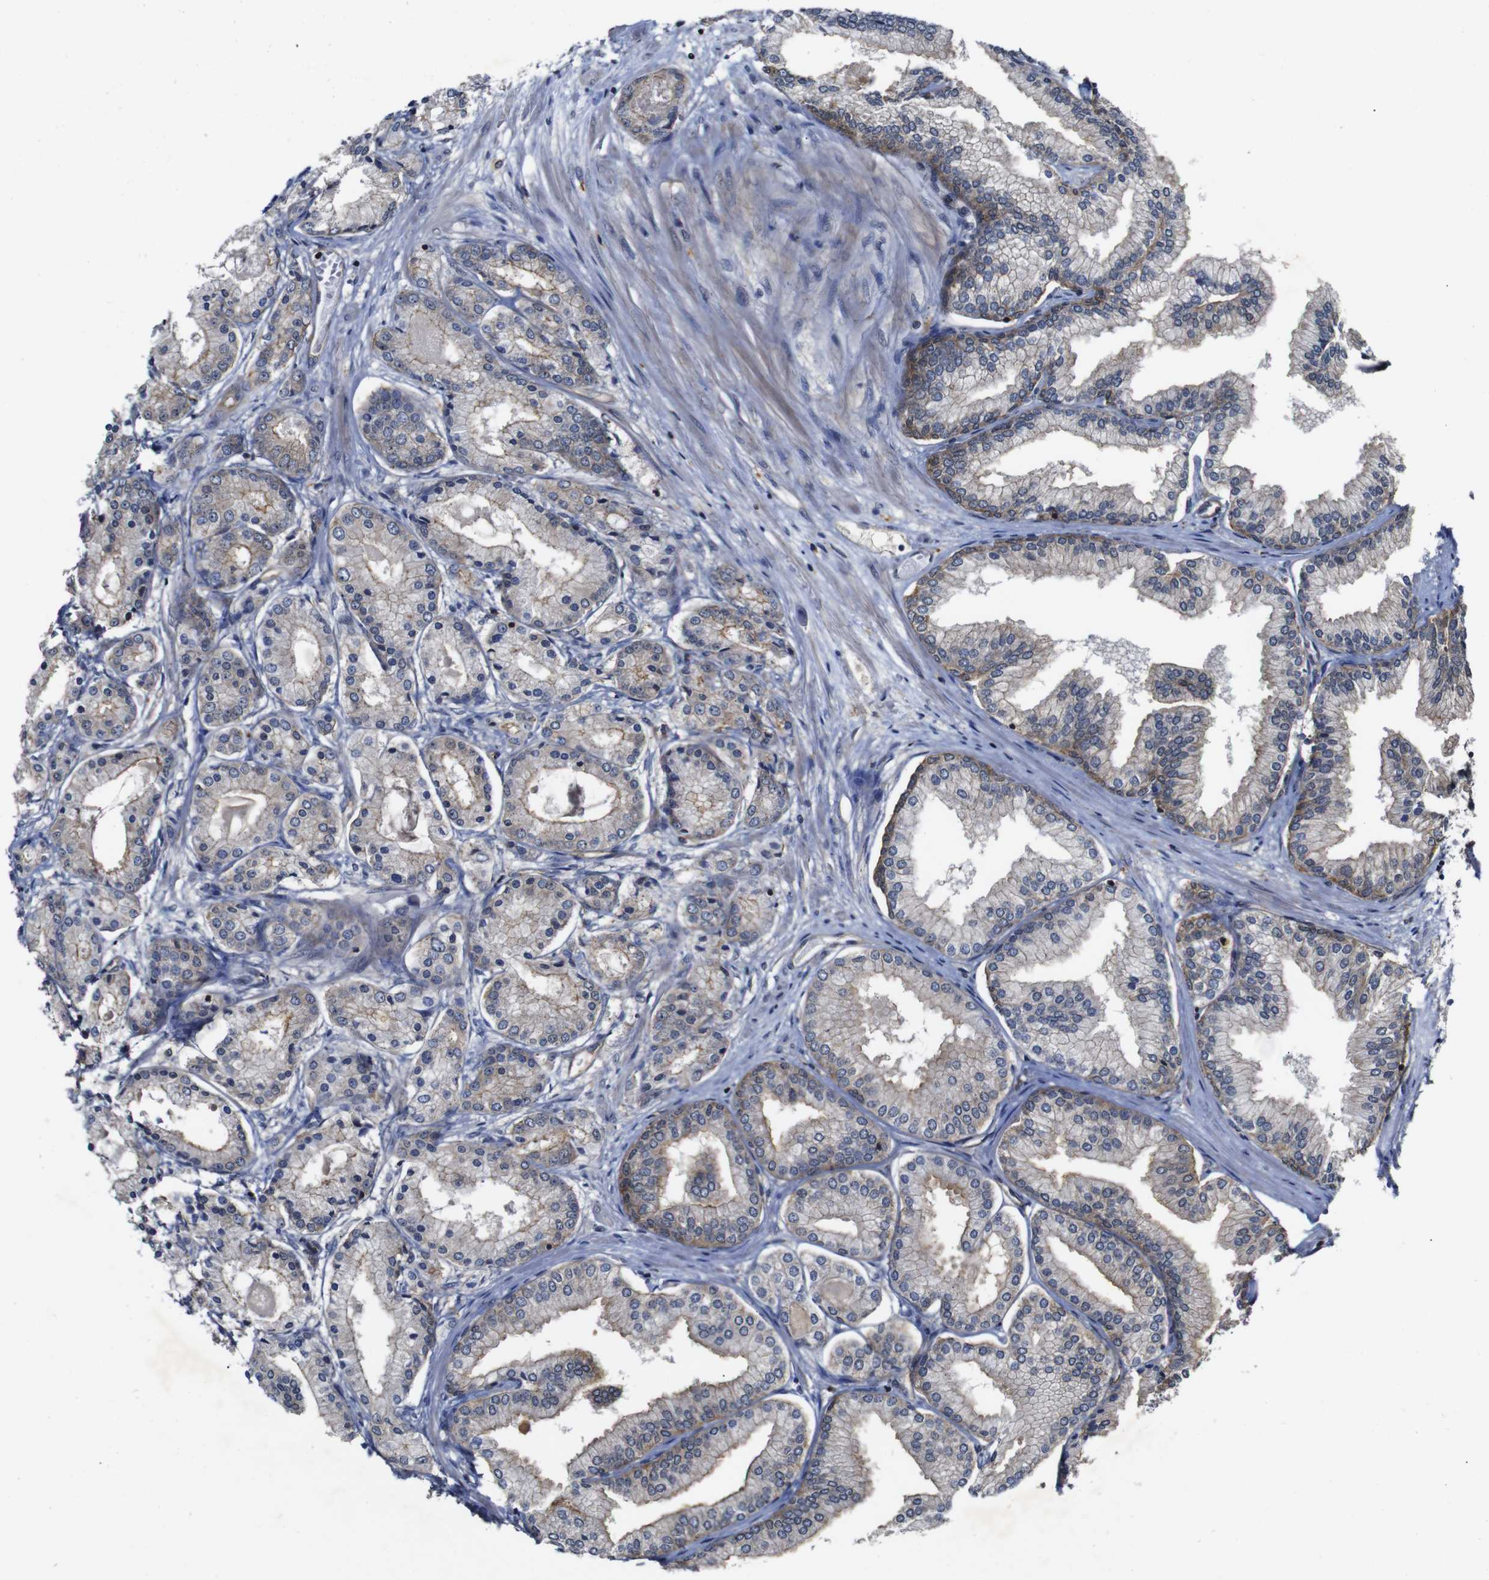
{"staining": {"intensity": "weak", "quantity": "25%-75%", "location": "cytoplasmic/membranous"}, "tissue": "prostate cancer", "cell_type": "Tumor cells", "image_type": "cancer", "snomed": [{"axis": "morphology", "description": "Adenocarcinoma, High grade"}, {"axis": "topography", "description": "Prostate"}], "caption": "Immunohistochemical staining of human prostate cancer (high-grade adenocarcinoma) exhibits low levels of weak cytoplasmic/membranous protein expression in approximately 25%-75% of tumor cells.", "gene": "NANOS1", "patient": {"sex": "male", "age": 59}}